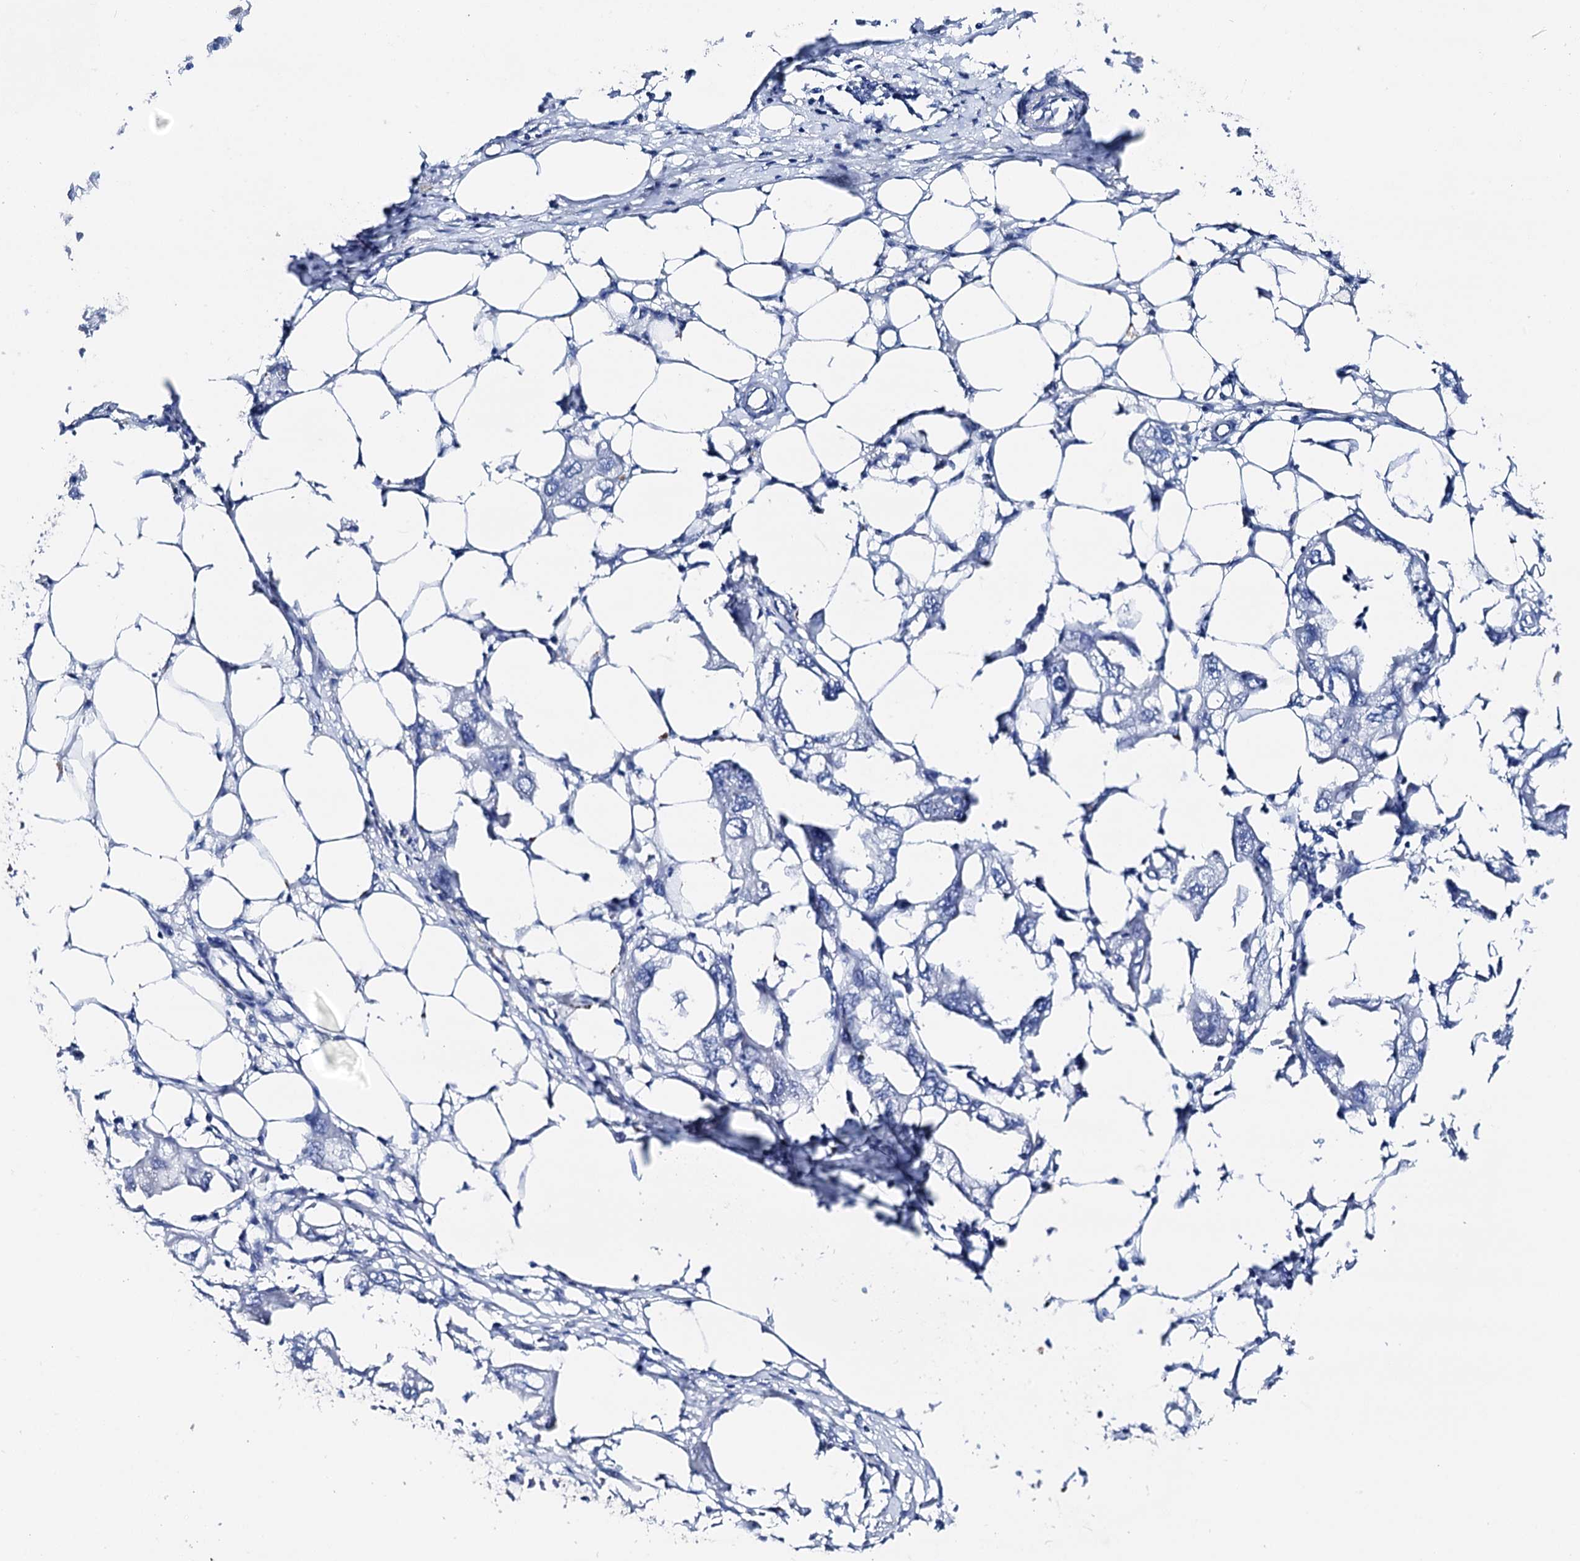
{"staining": {"intensity": "negative", "quantity": "none", "location": "none"}, "tissue": "endometrial cancer", "cell_type": "Tumor cells", "image_type": "cancer", "snomed": [{"axis": "morphology", "description": "Adenocarcinoma, NOS"}, {"axis": "morphology", "description": "Adenocarcinoma, metastatic, NOS"}, {"axis": "topography", "description": "Adipose tissue"}, {"axis": "topography", "description": "Endometrium"}], "caption": "The immunohistochemistry (IHC) image has no significant expression in tumor cells of endometrial cancer (adenocarcinoma) tissue.", "gene": "SHROOM1", "patient": {"sex": "female", "age": 67}}